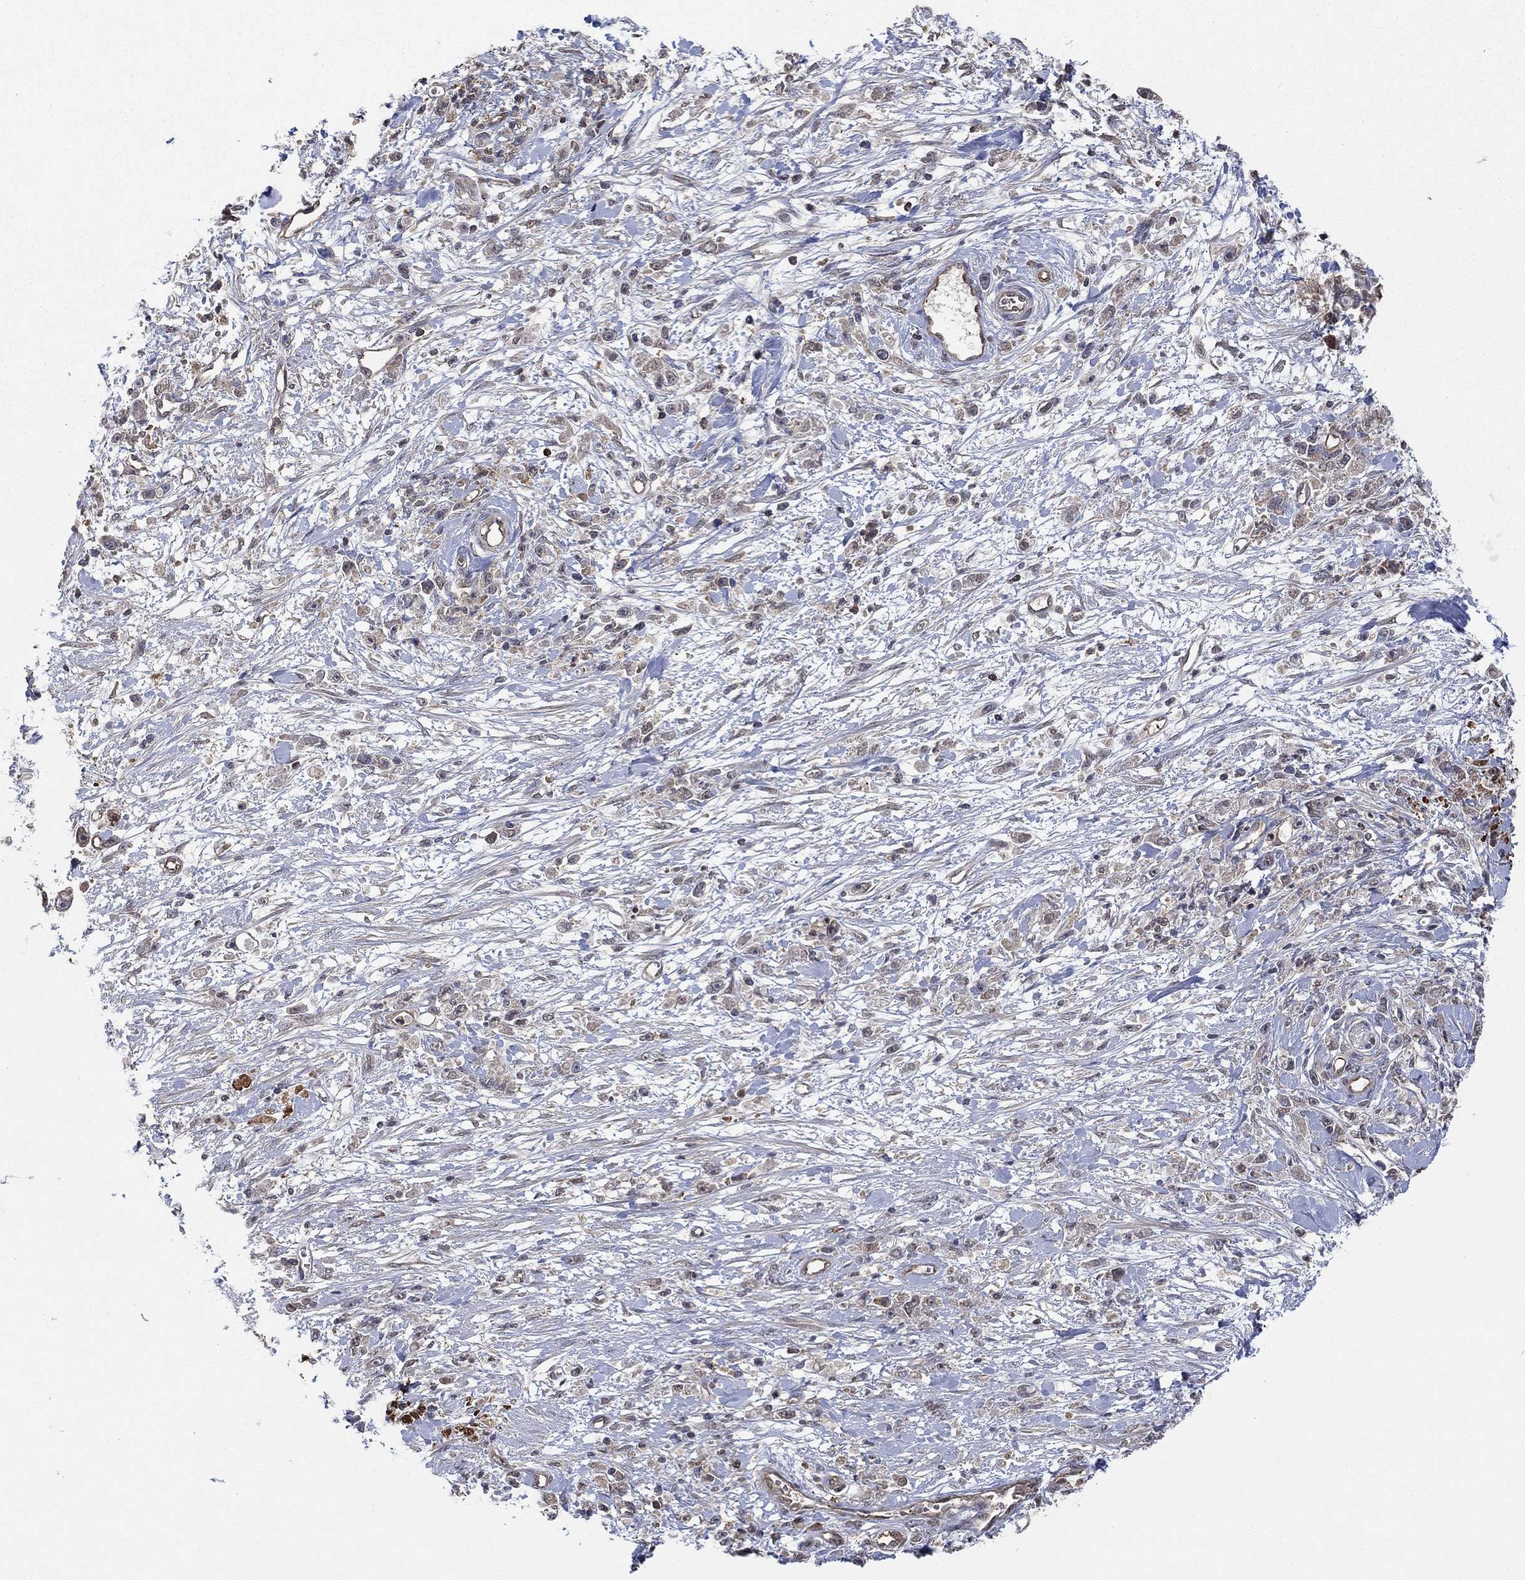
{"staining": {"intensity": "weak", "quantity": "<25%", "location": "cytoplasmic/membranous"}, "tissue": "stomach cancer", "cell_type": "Tumor cells", "image_type": "cancer", "snomed": [{"axis": "morphology", "description": "Adenocarcinoma, NOS"}, {"axis": "topography", "description": "Stomach"}], "caption": "High magnification brightfield microscopy of stomach cancer (adenocarcinoma) stained with DAB (brown) and counterstained with hematoxylin (blue): tumor cells show no significant positivity.", "gene": "RNF114", "patient": {"sex": "female", "age": 59}}